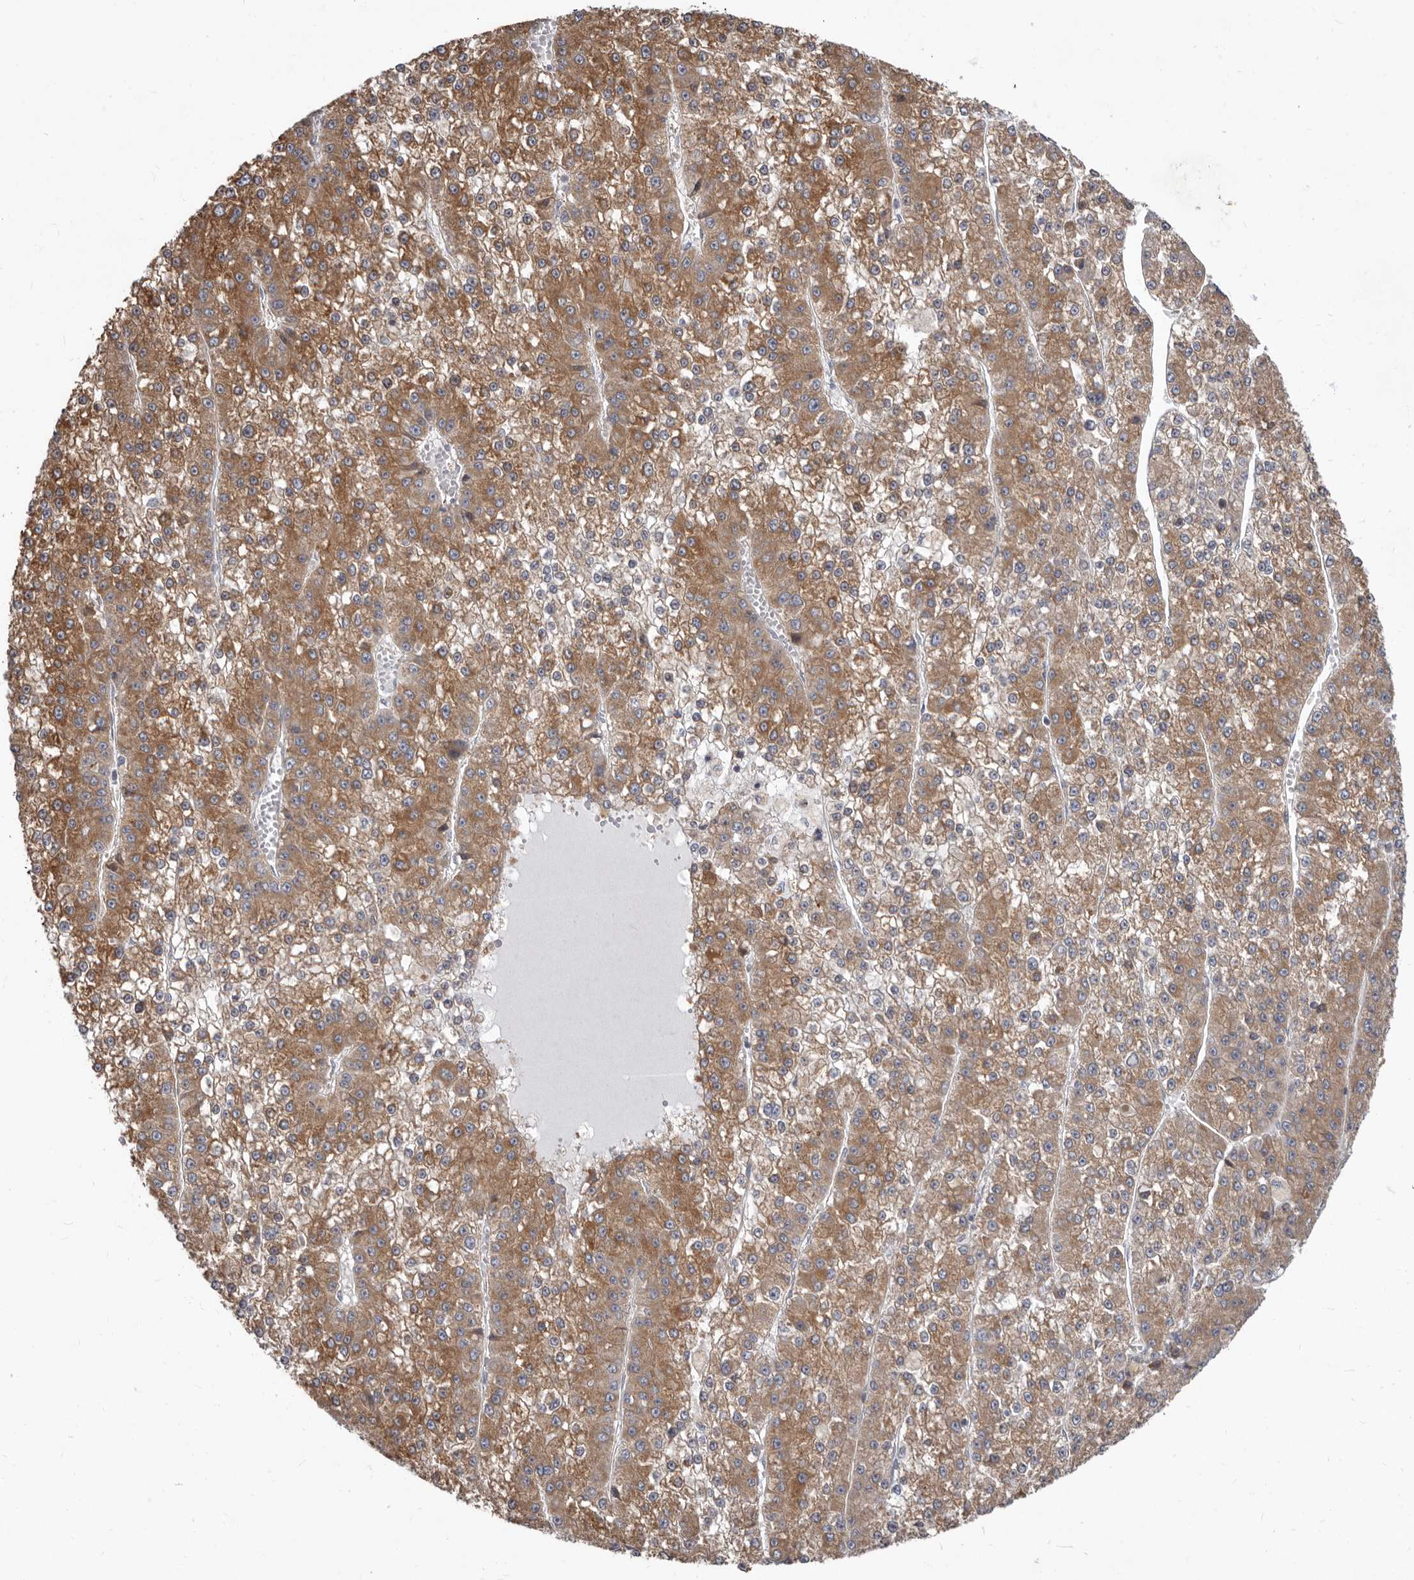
{"staining": {"intensity": "moderate", "quantity": ">75%", "location": "cytoplasmic/membranous"}, "tissue": "liver cancer", "cell_type": "Tumor cells", "image_type": "cancer", "snomed": [{"axis": "morphology", "description": "Carcinoma, Hepatocellular, NOS"}, {"axis": "topography", "description": "Liver"}], "caption": "Immunohistochemistry (IHC) photomicrograph of neoplastic tissue: hepatocellular carcinoma (liver) stained using immunohistochemistry displays medium levels of moderate protein expression localized specifically in the cytoplasmic/membranous of tumor cells, appearing as a cytoplasmic/membranous brown color.", "gene": "FMO2", "patient": {"sex": "female", "age": 73}}